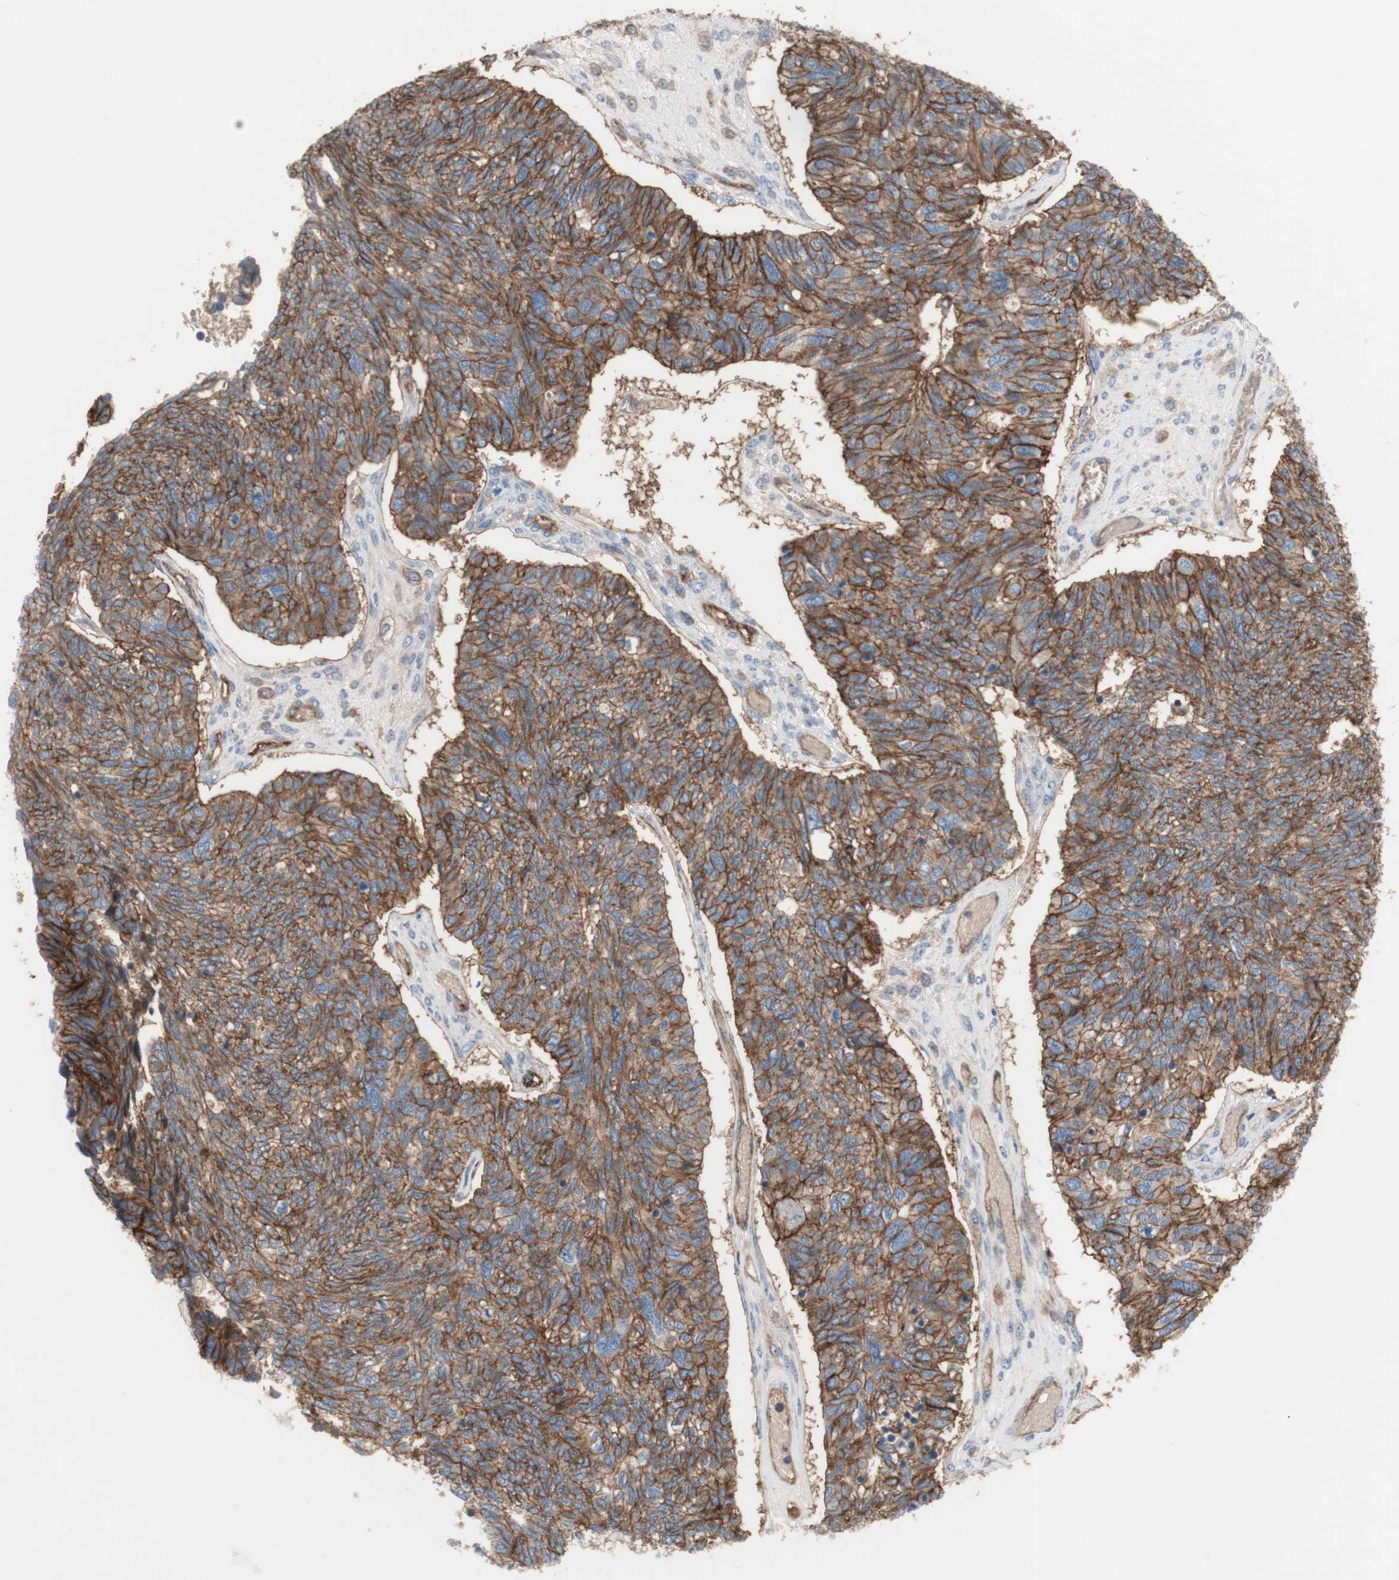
{"staining": {"intensity": "moderate", "quantity": ">75%", "location": "cytoplasmic/membranous"}, "tissue": "ovarian cancer", "cell_type": "Tumor cells", "image_type": "cancer", "snomed": [{"axis": "morphology", "description": "Cystadenocarcinoma, serous, NOS"}, {"axis": "topography", "description": "Ovary"}], "caption": "Ovarian cancer stained for a protein shows moderate cytoplasmic/membranous positivity in tumor cells. Immunohistochemistry (ihc) stains the protein of interest in brown and the nuclei are stained blue.", "gene": "CD46", "patient": {"sex": "female", "age": 79}}